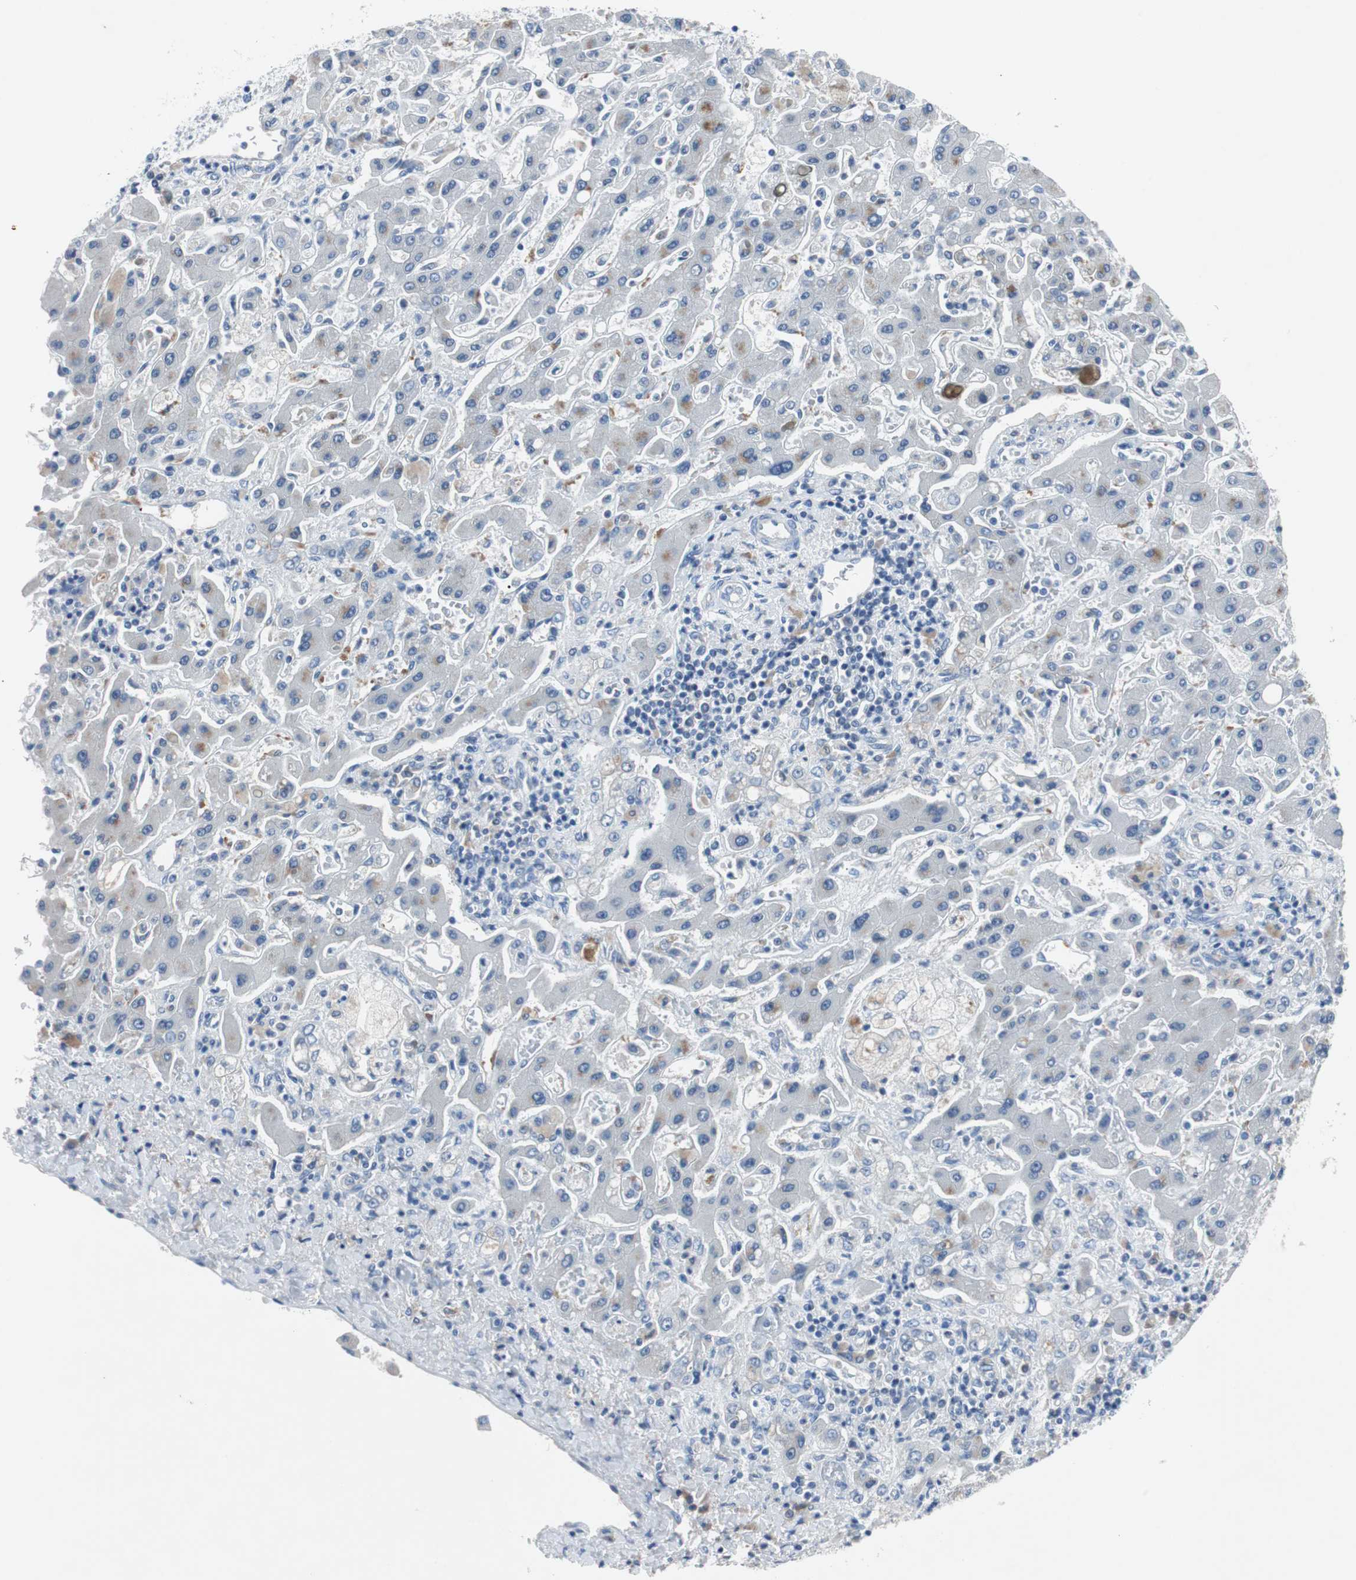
{"staining": {"intensity": "negative", "quantity": "none", "location": "none"}, "tissue": "liver cancer", "cell_type": "Tumor cells", "image_type": "cancer", "snomed": [{"axis": "morphology", "description": "Cholangiocarcinoma"}, {"axis": "topography", "description": "Liver"}], "caption": "A high-resolution micrograph shows immunohistochemistry (IHC) staining of liver cancer (cholangiocarcinoma), which reveals no significant expression in tumor cells.", "gene": "EEF2K", "patient": {"sex": "male", "age": 50}}